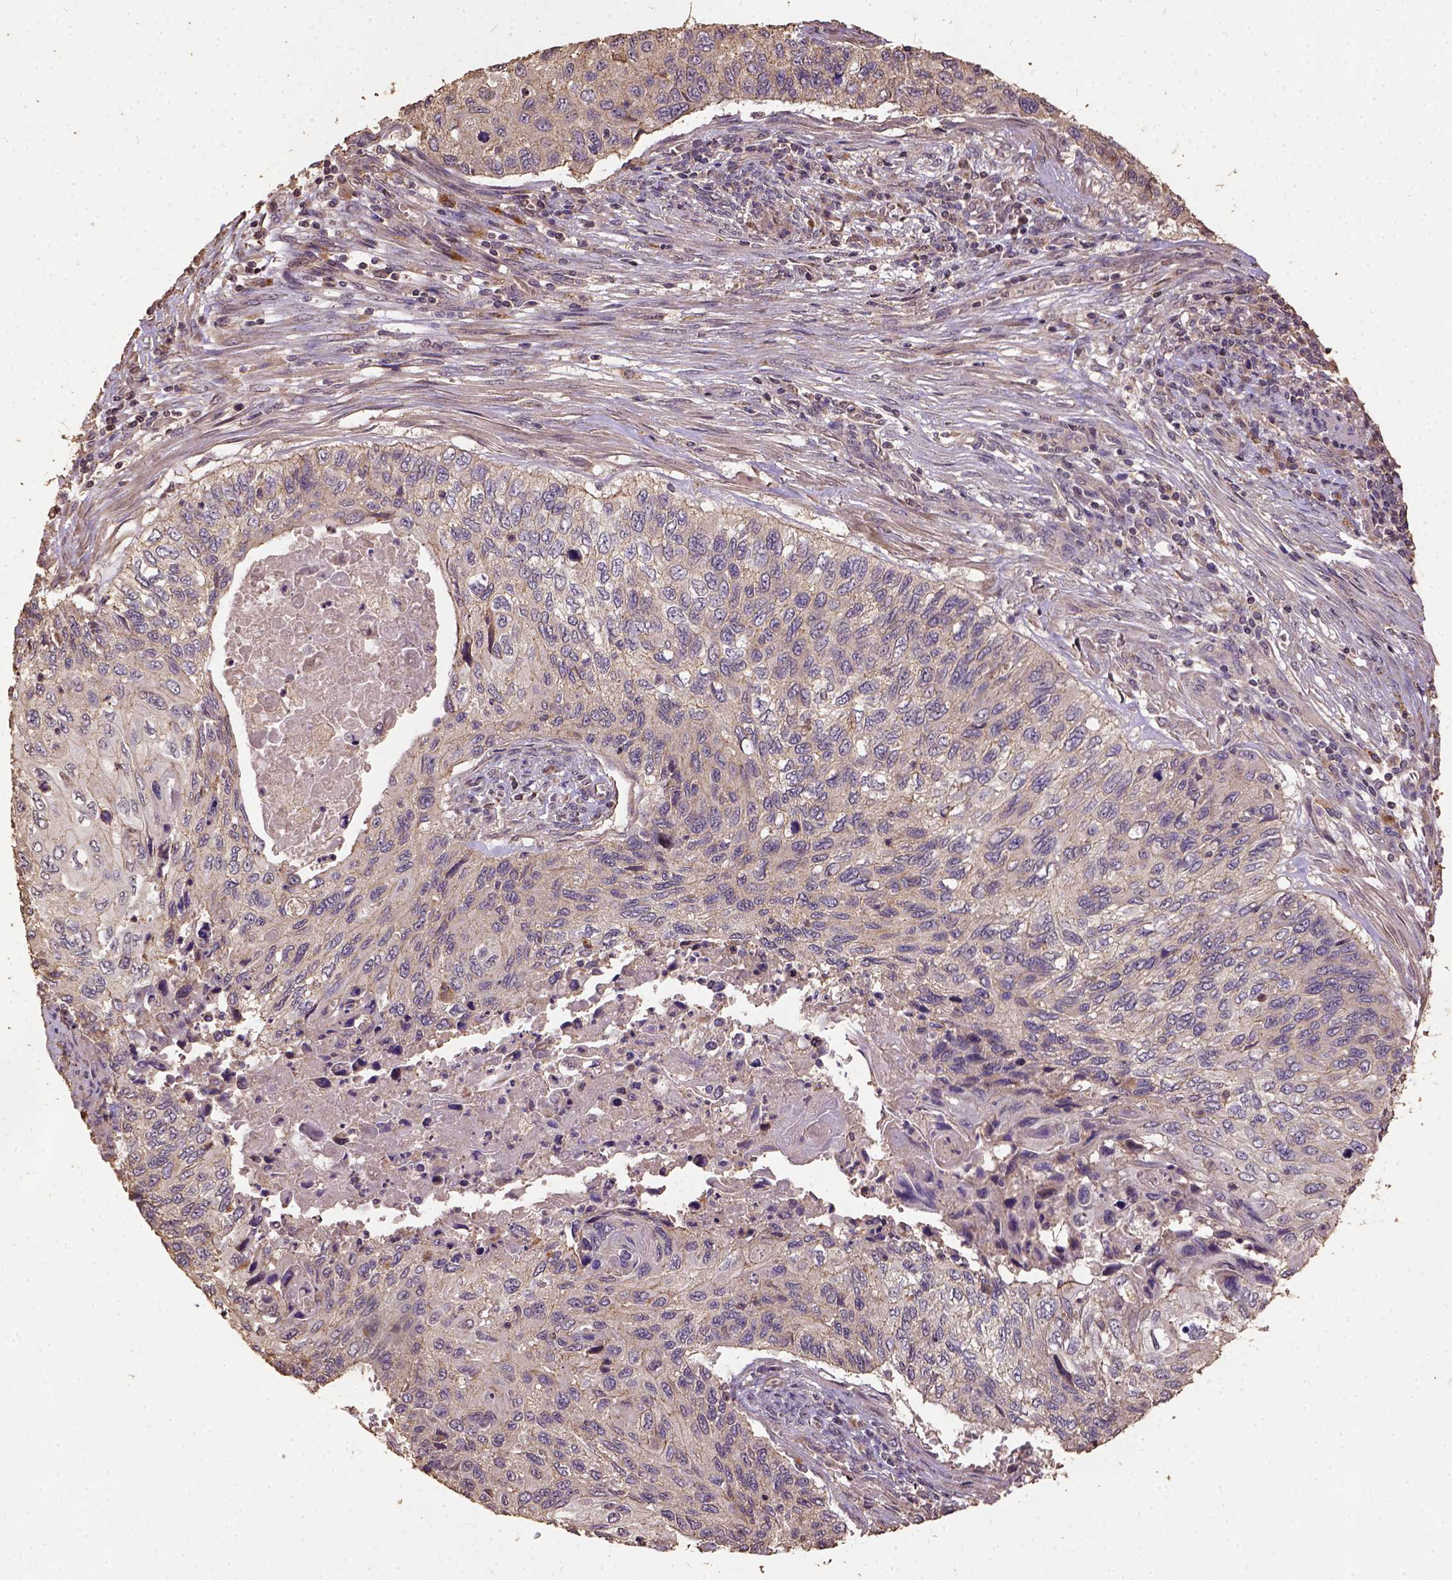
{"staining": {"intensity": "weak", "quantity": "25%-75%", "location": "cytoplasmic/membranous"}, "tissue": "cervical cancer", "cell_type": "Tumor cells", "image_type": "cancer", "snomed": [{"axis": "morphology", "description": "Squamous cell carcinoma, NOS"}, {"axis": "topography", "description": "Cervix"}], "caption": "DAB immunohistochemical staining of human cervical cancer reveals weak cytoplasmic/membranous protein positivity in about 25%-75% of tumor cells. Nuclei are stained in blue.", "gene": "ATP1B3", "patient": {"sex": "female", "age": 70}}